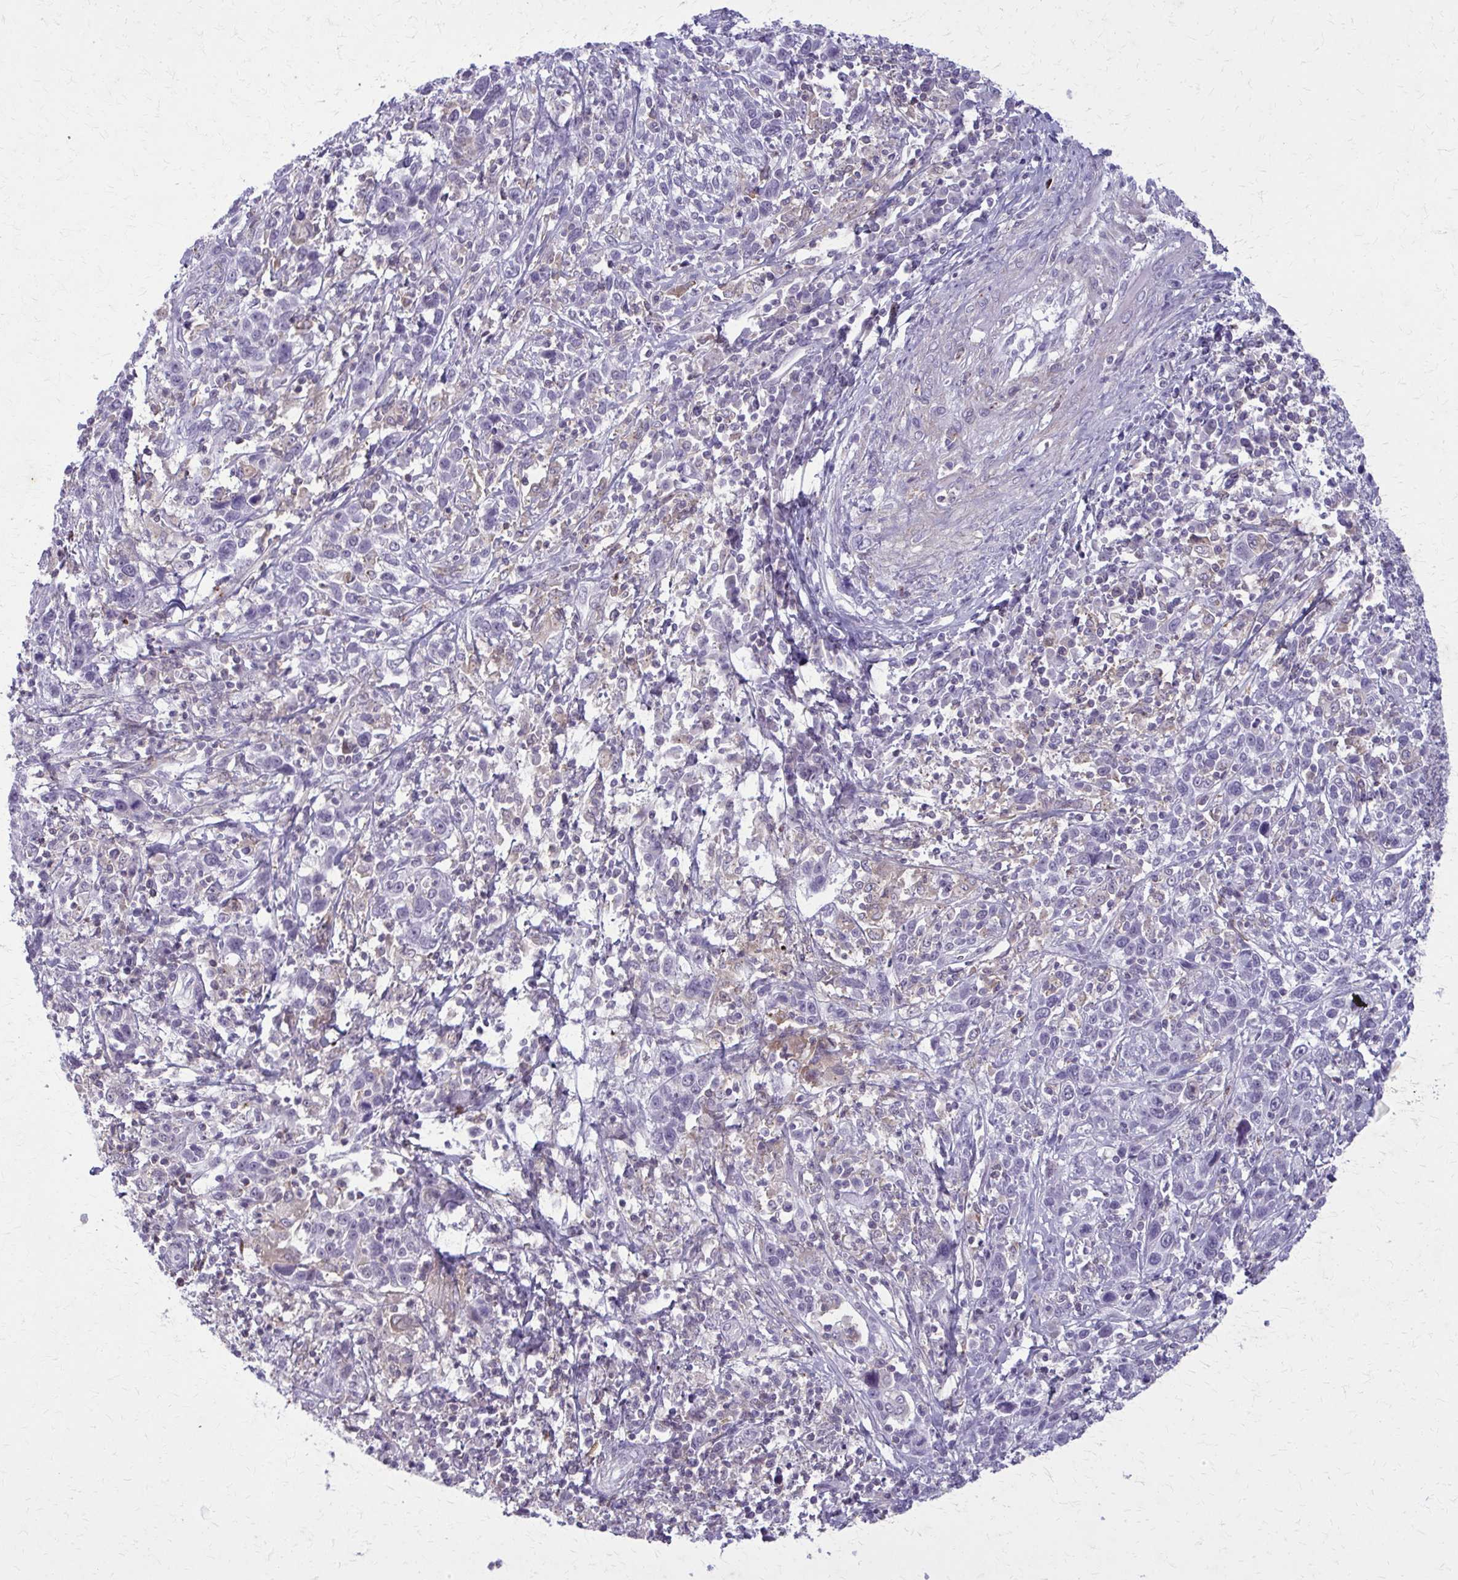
{"staining": {"intensity": "negative", "quantity": "none", "location": "none"}, "tissue": "cervical cancer", "cell_type": "Tumor cells", "image_type": "cancer", "snomed": [{"axis": "morphology", "description": "Squamous cell carcinoma, NOS"}, {"axis": "topography", "description": "Cervix"}], "caption": "There is no significant staining in tumor cells of cervical cancer. Brightfield microscopy of immunohistochemistry (IHC) stained with DAB (brown) and hematoxylin (blue), captured at high magnification.", "gene": "CARD9", "patient": {"sex": "female", "age": 46}}